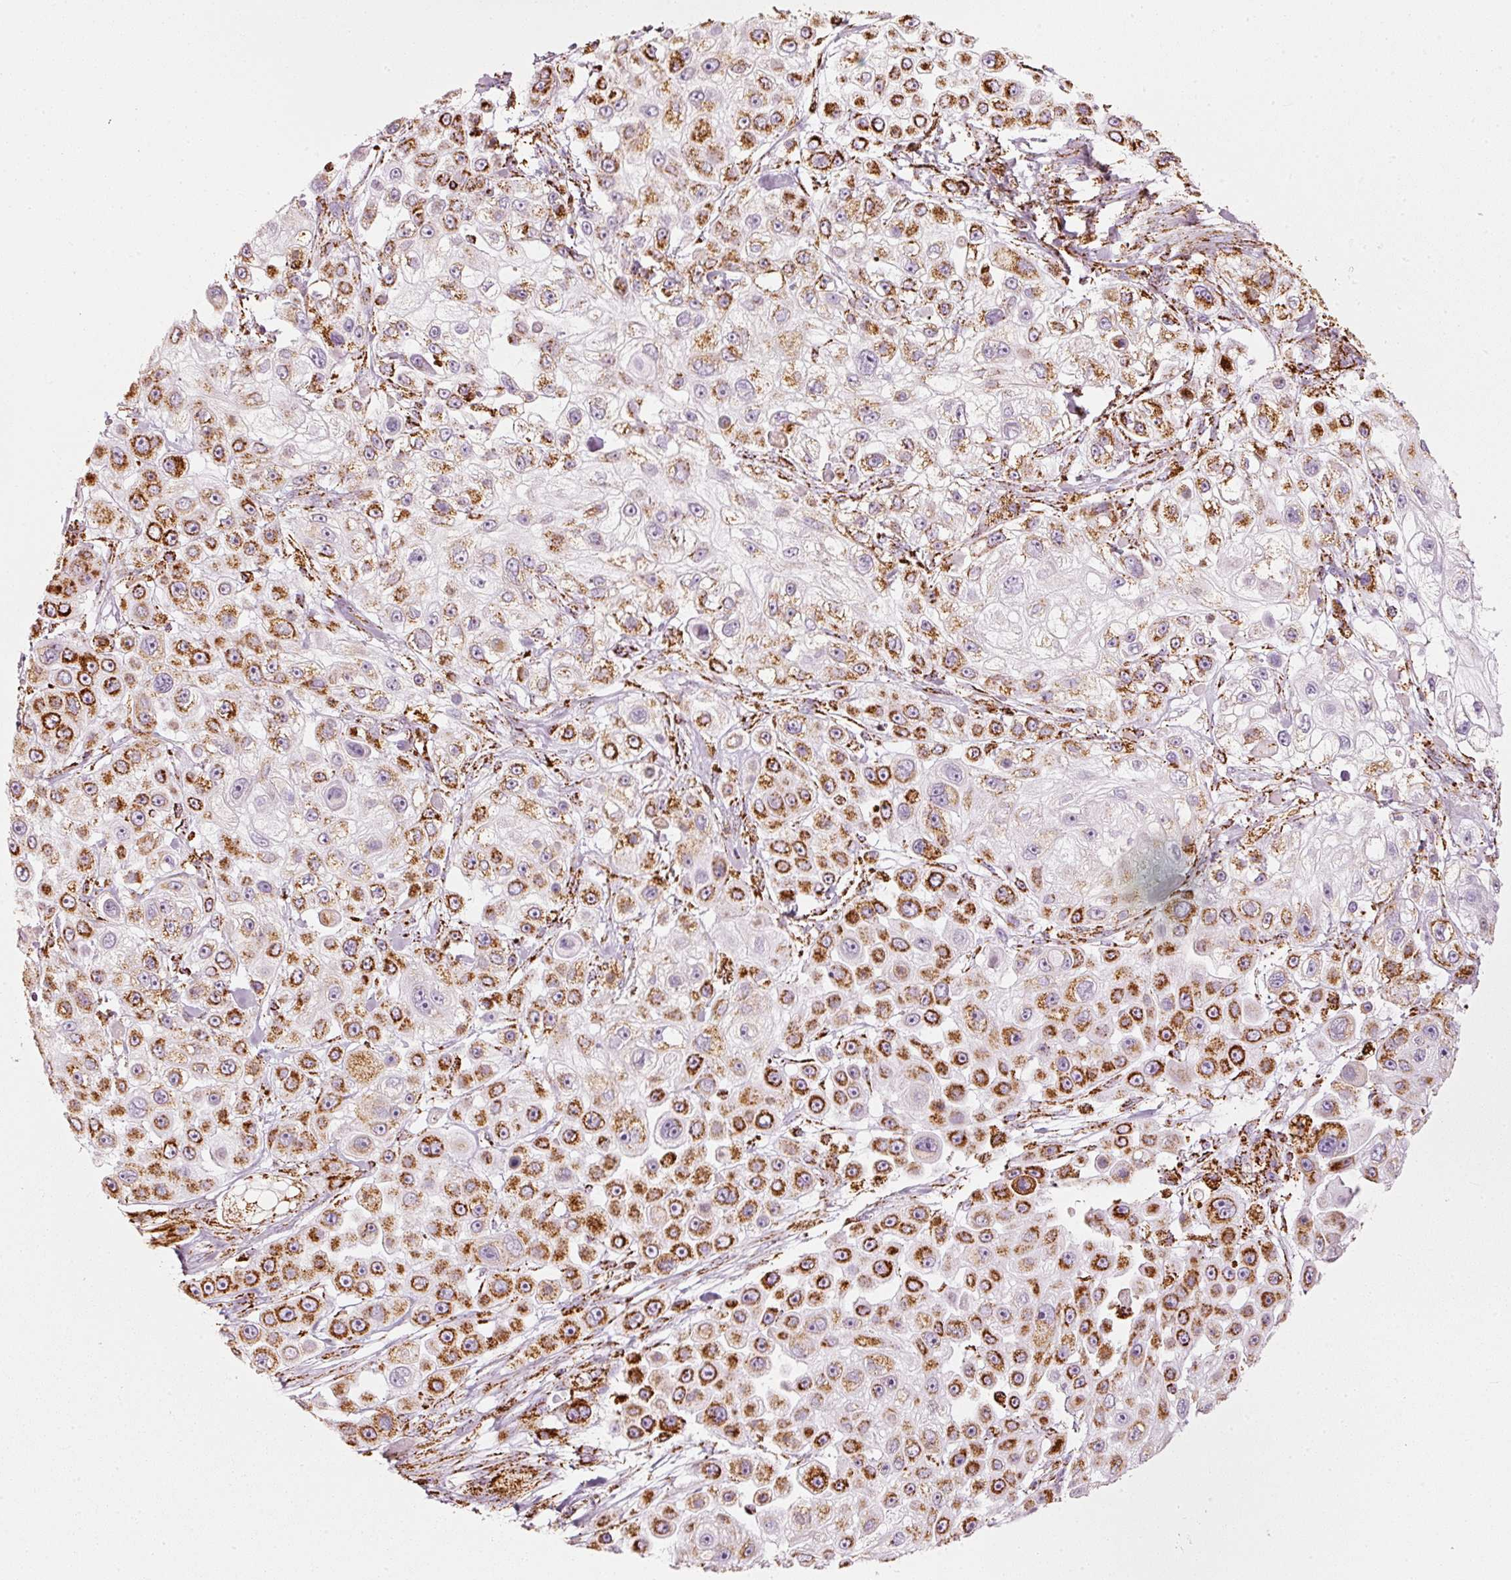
{"staining": {"intensity": "strong", "quantity": ">75%", "location": "cytoplasmic/membranous"}, "tissue": "skin cancer", "cell_type": "Tumor cells", "image_type": "cancer", "snomed": [{"axis": "morphology", "description": "Squamous cell carcinoma, NOS"}, {"axis": "topography", "description": "Skin"}], "caption": "Protein staining demonstrates strong cytoplasmic/membranous positivity in about >75% of tumor cells in skin cancer. (Stains: DAB in brown, nuclei in blue, Microscopy: brightfield microscopy at high magnification).", "gene": "MT-CO2", "patient": {"sex": "male", "age": 67}}